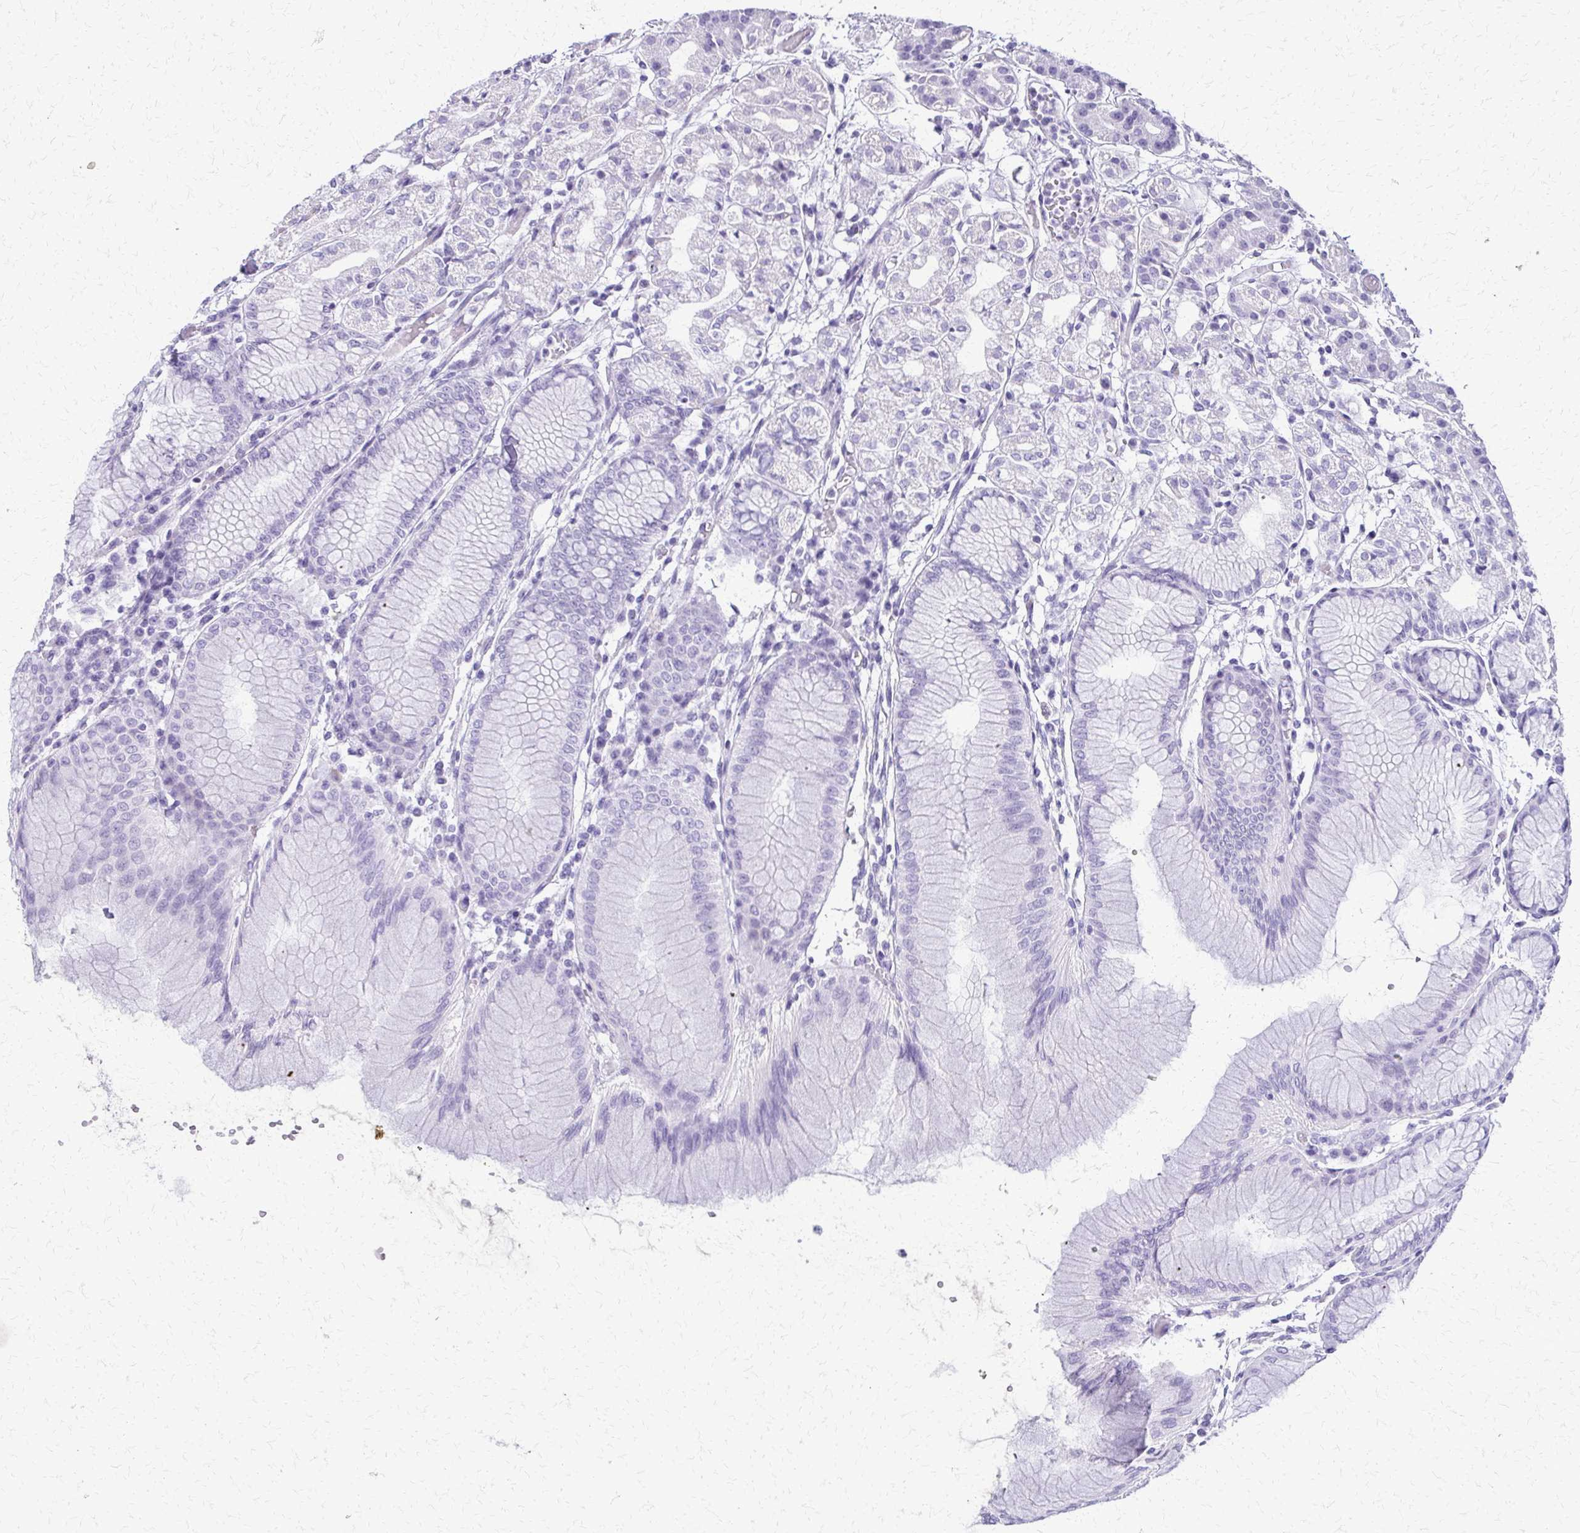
{"staining": {"intensity": "negative", "quantity": "none", "location": "none"}, "tissue": "stomach", "cell_type": "Glandular cells", "image_type": "normal", "snomed": [{"axis": "morphology", "description": "Normal tissue, NOS"}, {"axis": "topography", "description": "Stomach"}], "caption": "A high-resolution photomicrograph shows immunohistochemistry (IHC) staining of normal stomach, which displays no significant staining in glandular cells. The staining was performed using DAB (3,3'-diaminobenzidine) to visualize the protein expression in brown, while the nuclei were stained in blue with hematoxylin (Magnification: 20x).", "gene": "FAM162B", "patient": {"sex": "female", "age": 57}}